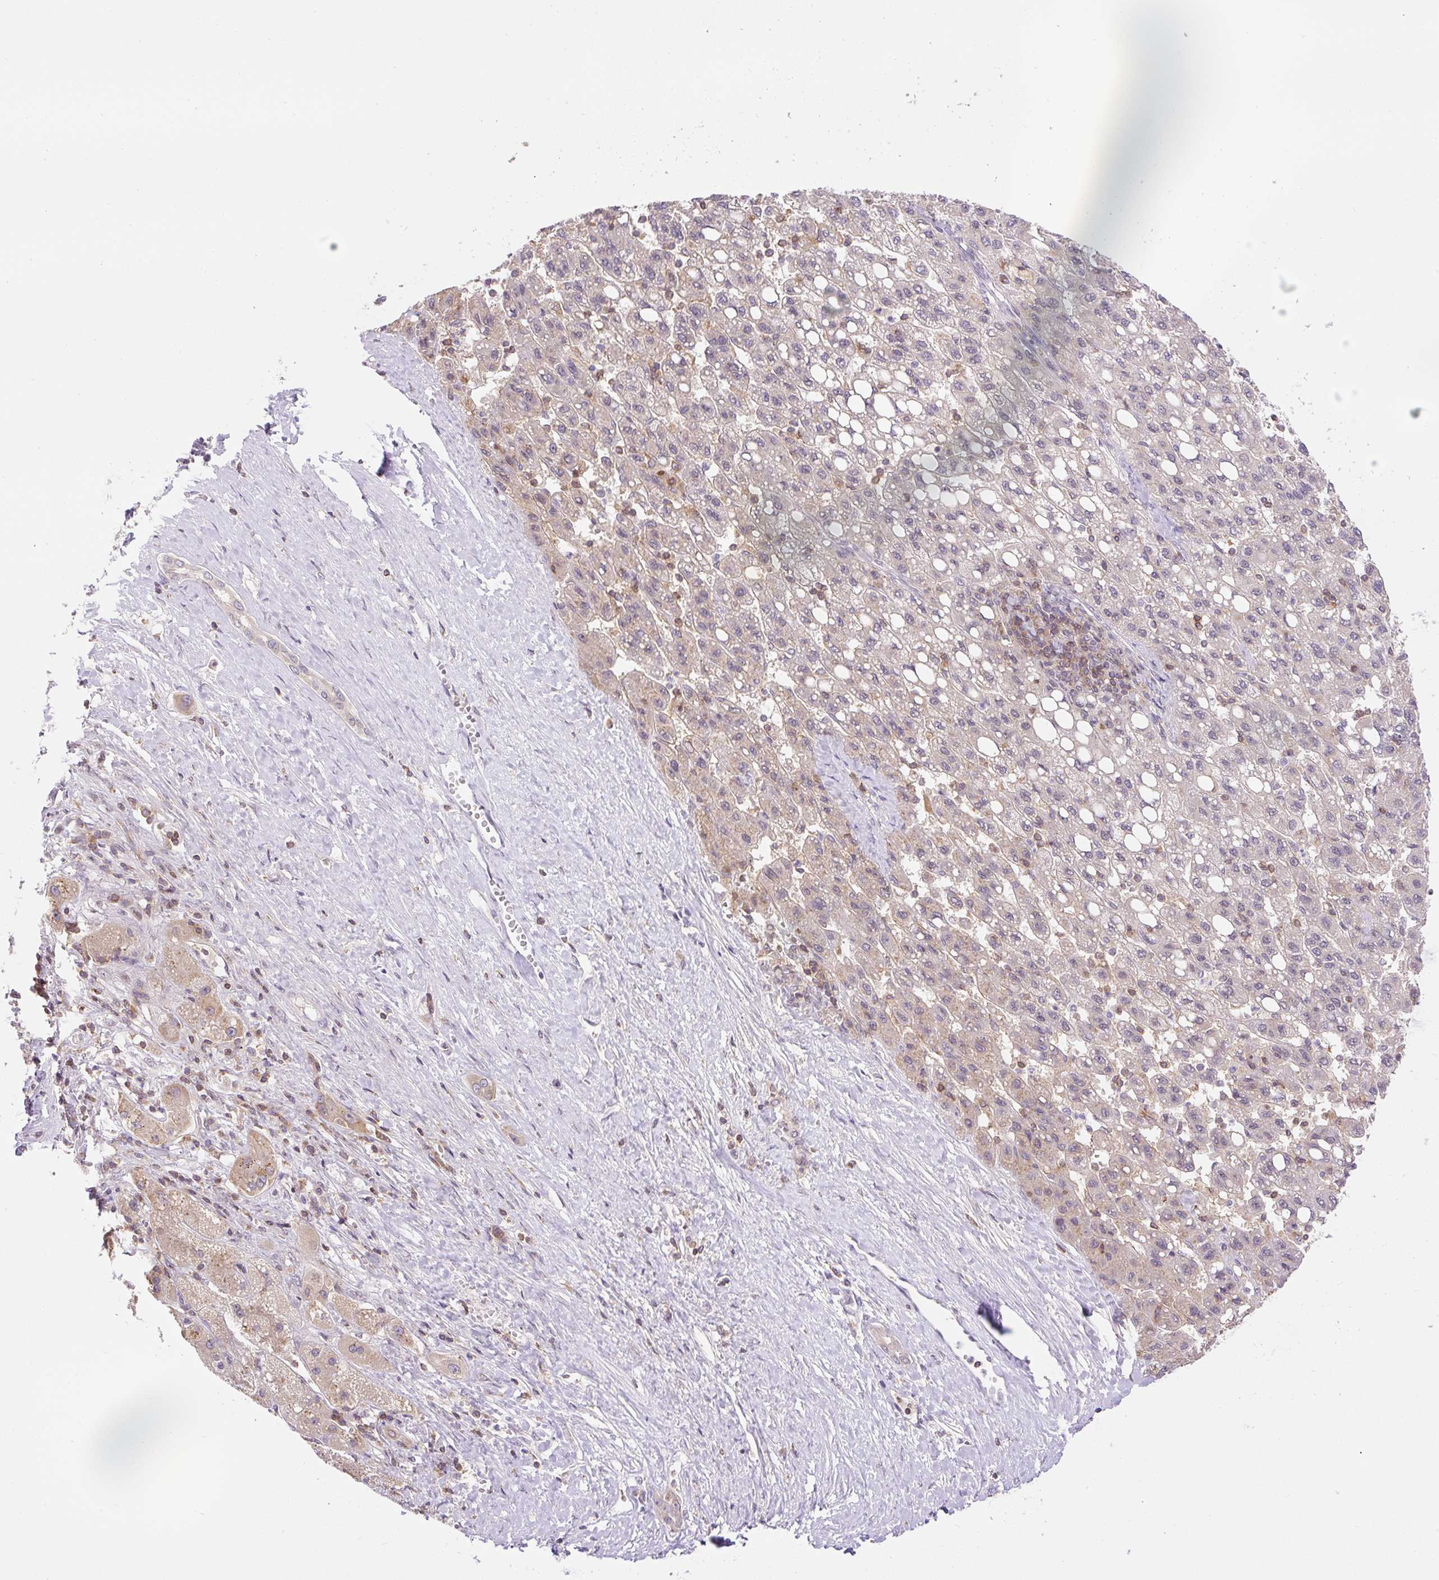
{"staining": {"intensity": "weak", "quantity": "<25%", "location": "cytoplasmic/membranous,nuclear"}, "tissue": "liver cancer", "cell_type": "Tumor cells", "image_type": "cancer", "snomed": [{"axis": "morphology", "description": "Carcinoma, Hepatocellular, NOS"}, {"axis": "topography", "description": "Liver"}], "caption": "Liver cancer (hepatocellular carcinoma) was stained to show a protein in brown. There is no significant staining in tumor cells.", "gene": "CARD11", "patient": {"sex": "female", "age": 82}}